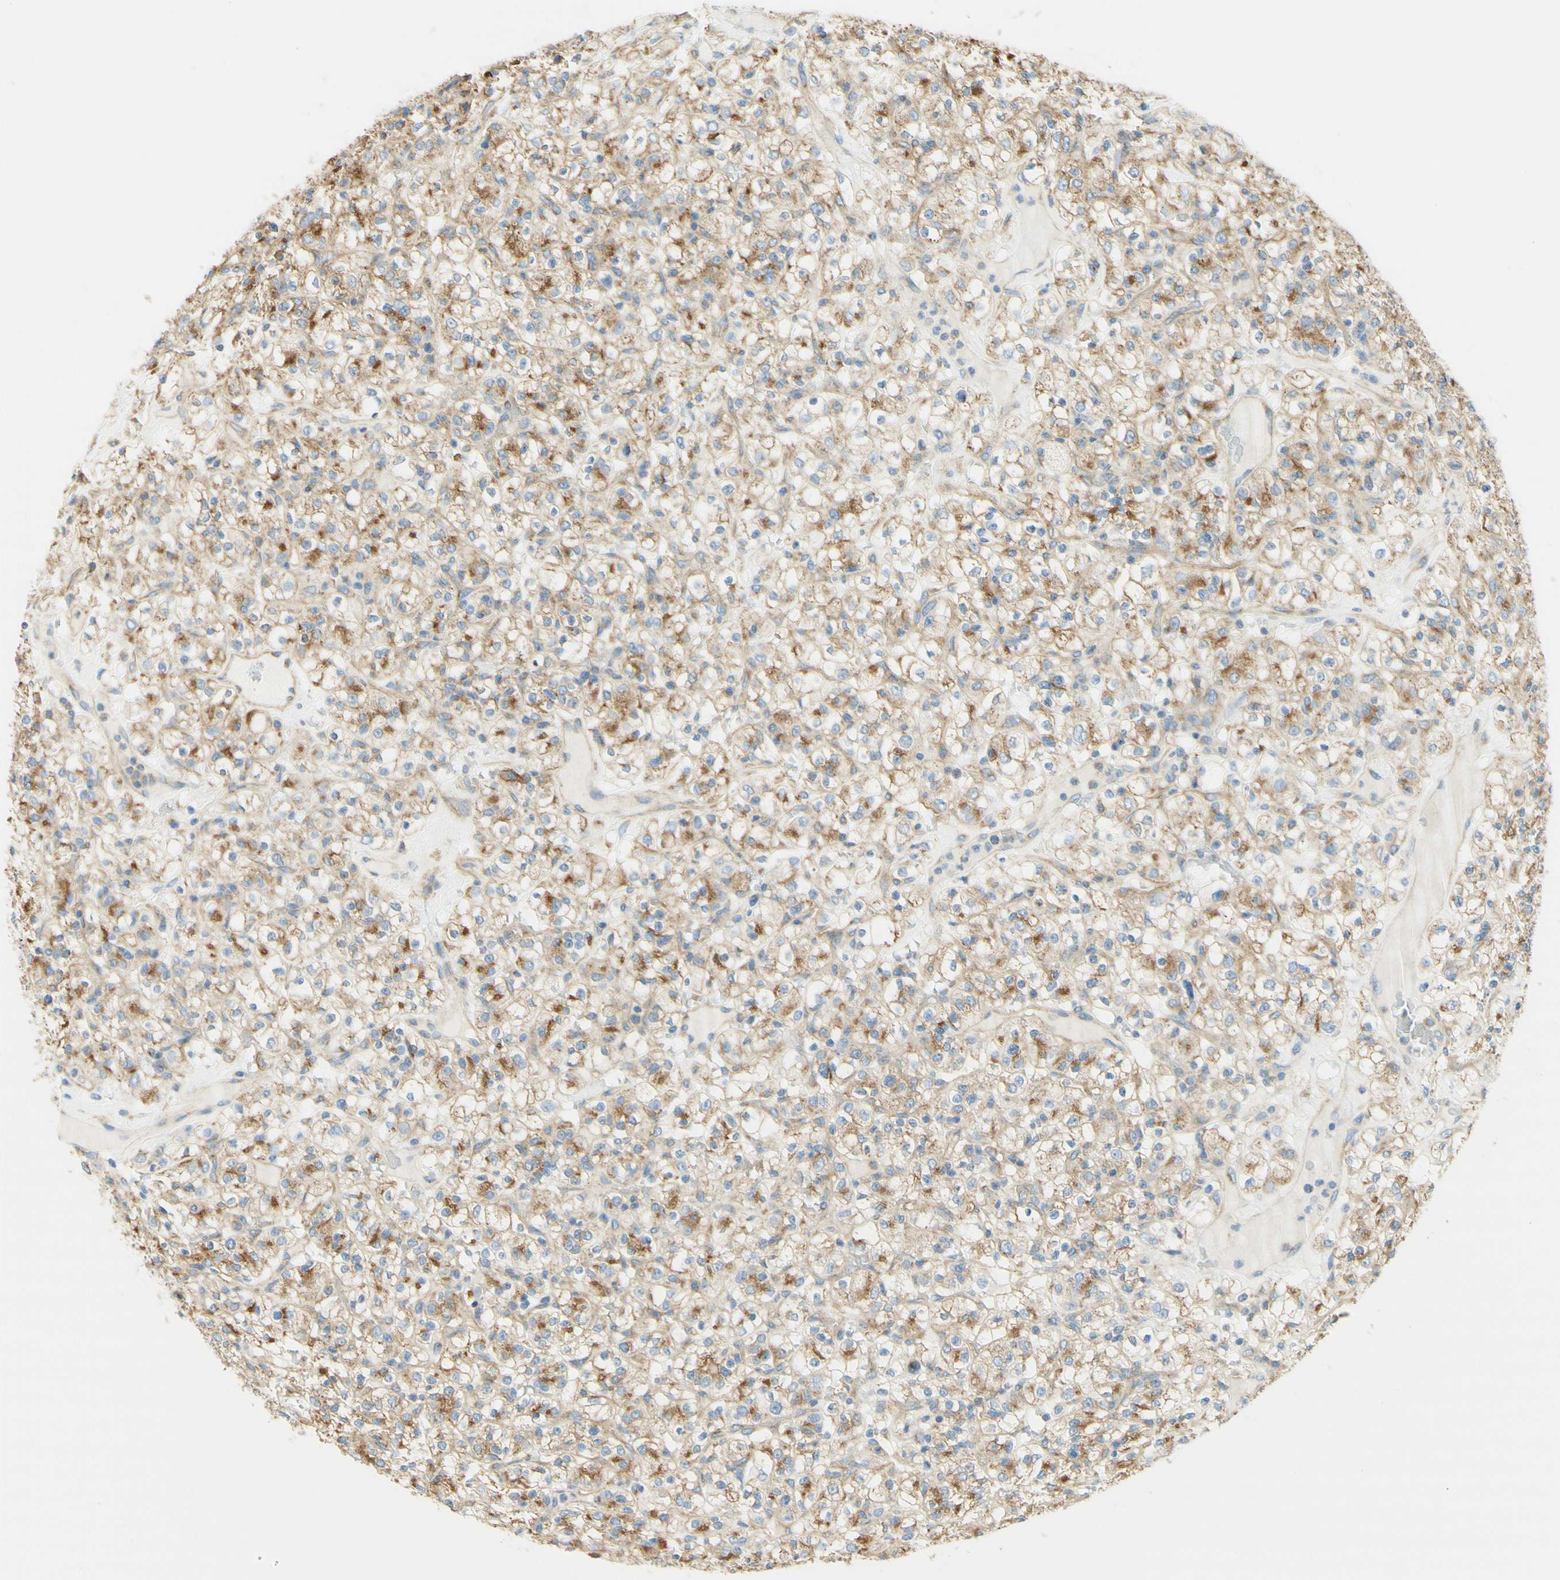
{"staining": {"intensity": "moderate", "quantity": "25%-75%", "location": "cytoplasmic/membranous"}, "tissue": "renal cancer", "cell_type": "Tumor cells", "image_type": "cancer", "snomed": [{"axis": "morphology", "description": "Normal tissue, NOS"}, {"axis": "morphology", "description": "Adenocarcinoma, NOS"}, {"axis": "topography", "description": "Kidney"}], "caption": "Immunohistochemistry (IHC) of renal cancer displays medium levels of moderate cytoplasmic/membranous expression in about 25%-75% of tumor cells.", "gene": "CLTC", "patient": {"sex": "female", "age": 72}}